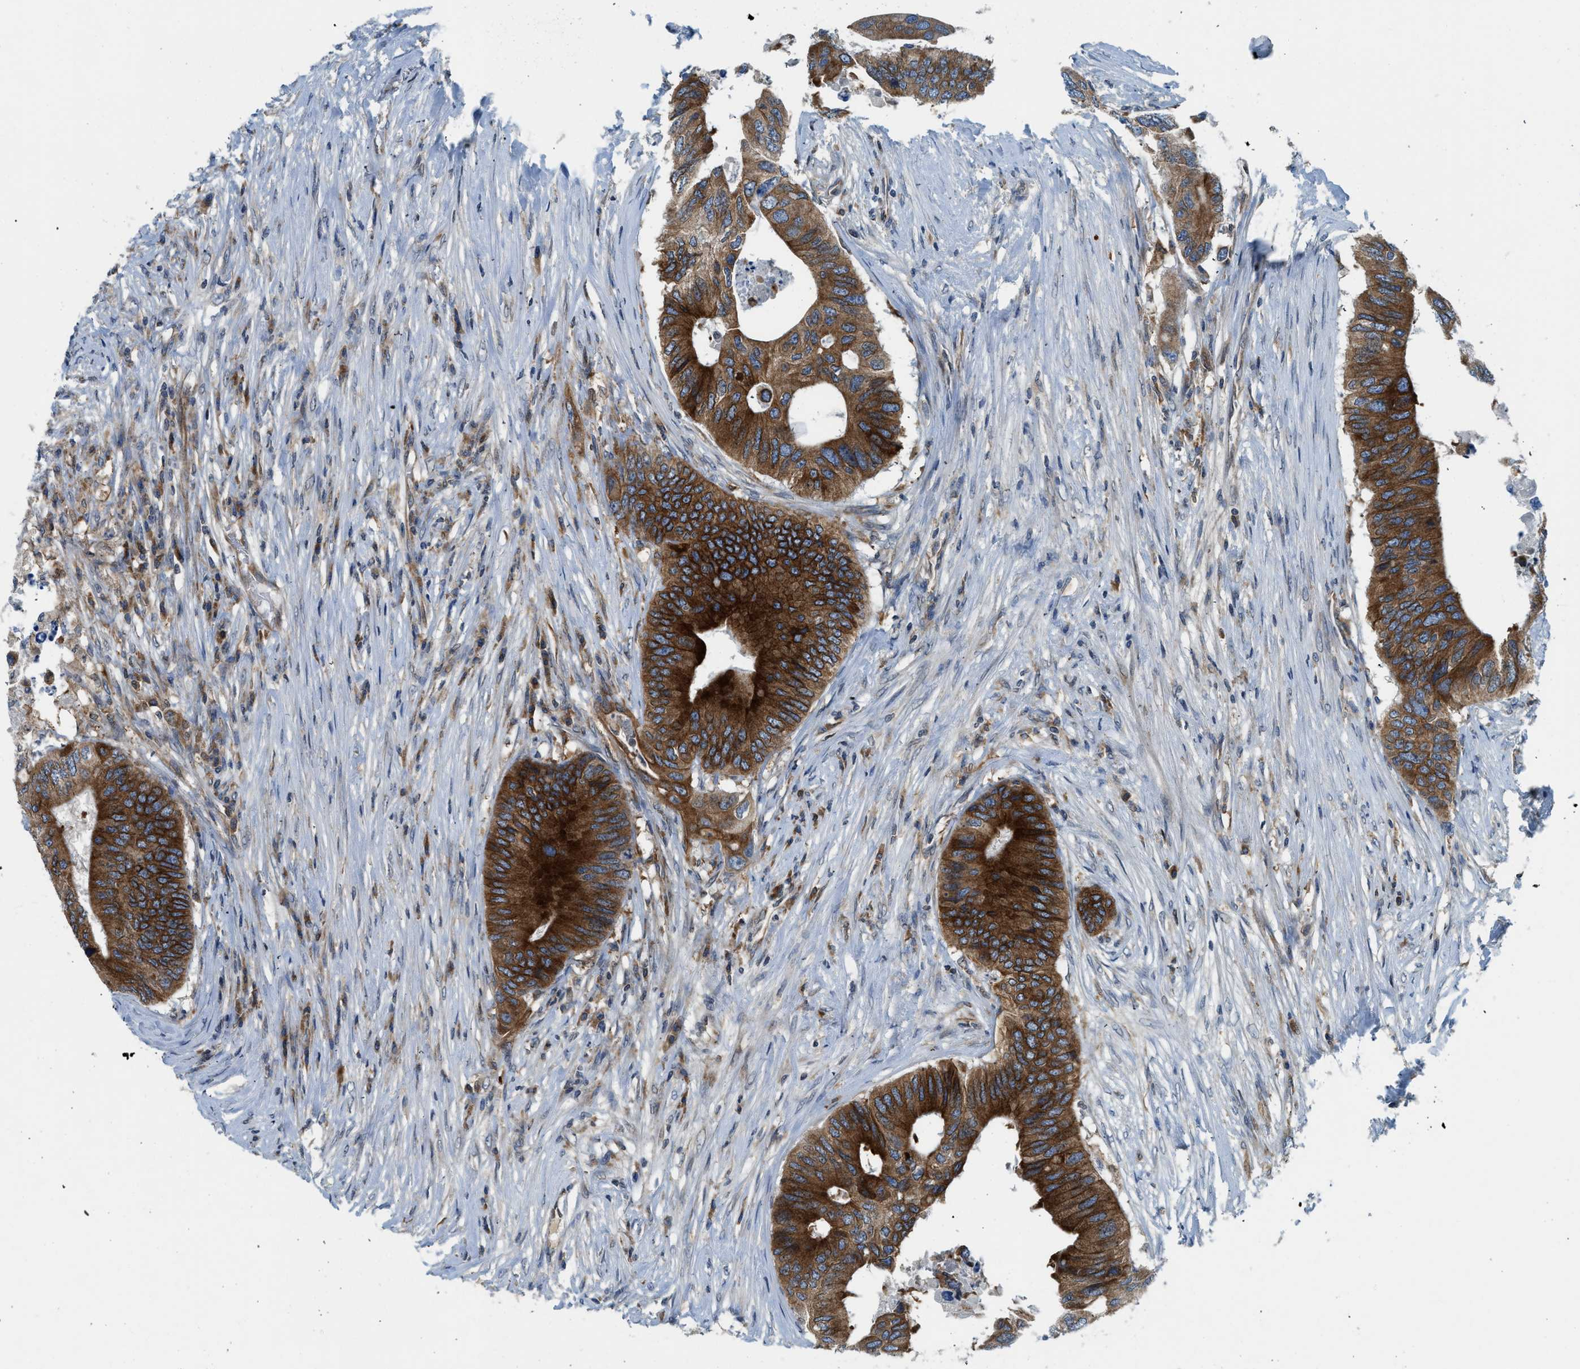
{"staining": {"intensity": "strong", "quantity": ">75%", "location": "cytoplasmic/membranous"}, "tissue": "colorectal cancer", "cell_type": "Tumor cells", "image_type": "cancer", "snomed": [{"axis": "morphology", "description": "Adenocarcinoma, NOS"}, {"axis": "topography", "description": "Colon"}], "caption": "Immunohistochemical staining of human colorectal cancer (adenocarcinoma) shows high levels of strong cytoplasmic/membranous positivity in about >75% of tumor cells.", "gene": "BCAP31", "patient": {"sex": "male", "age": 71}}